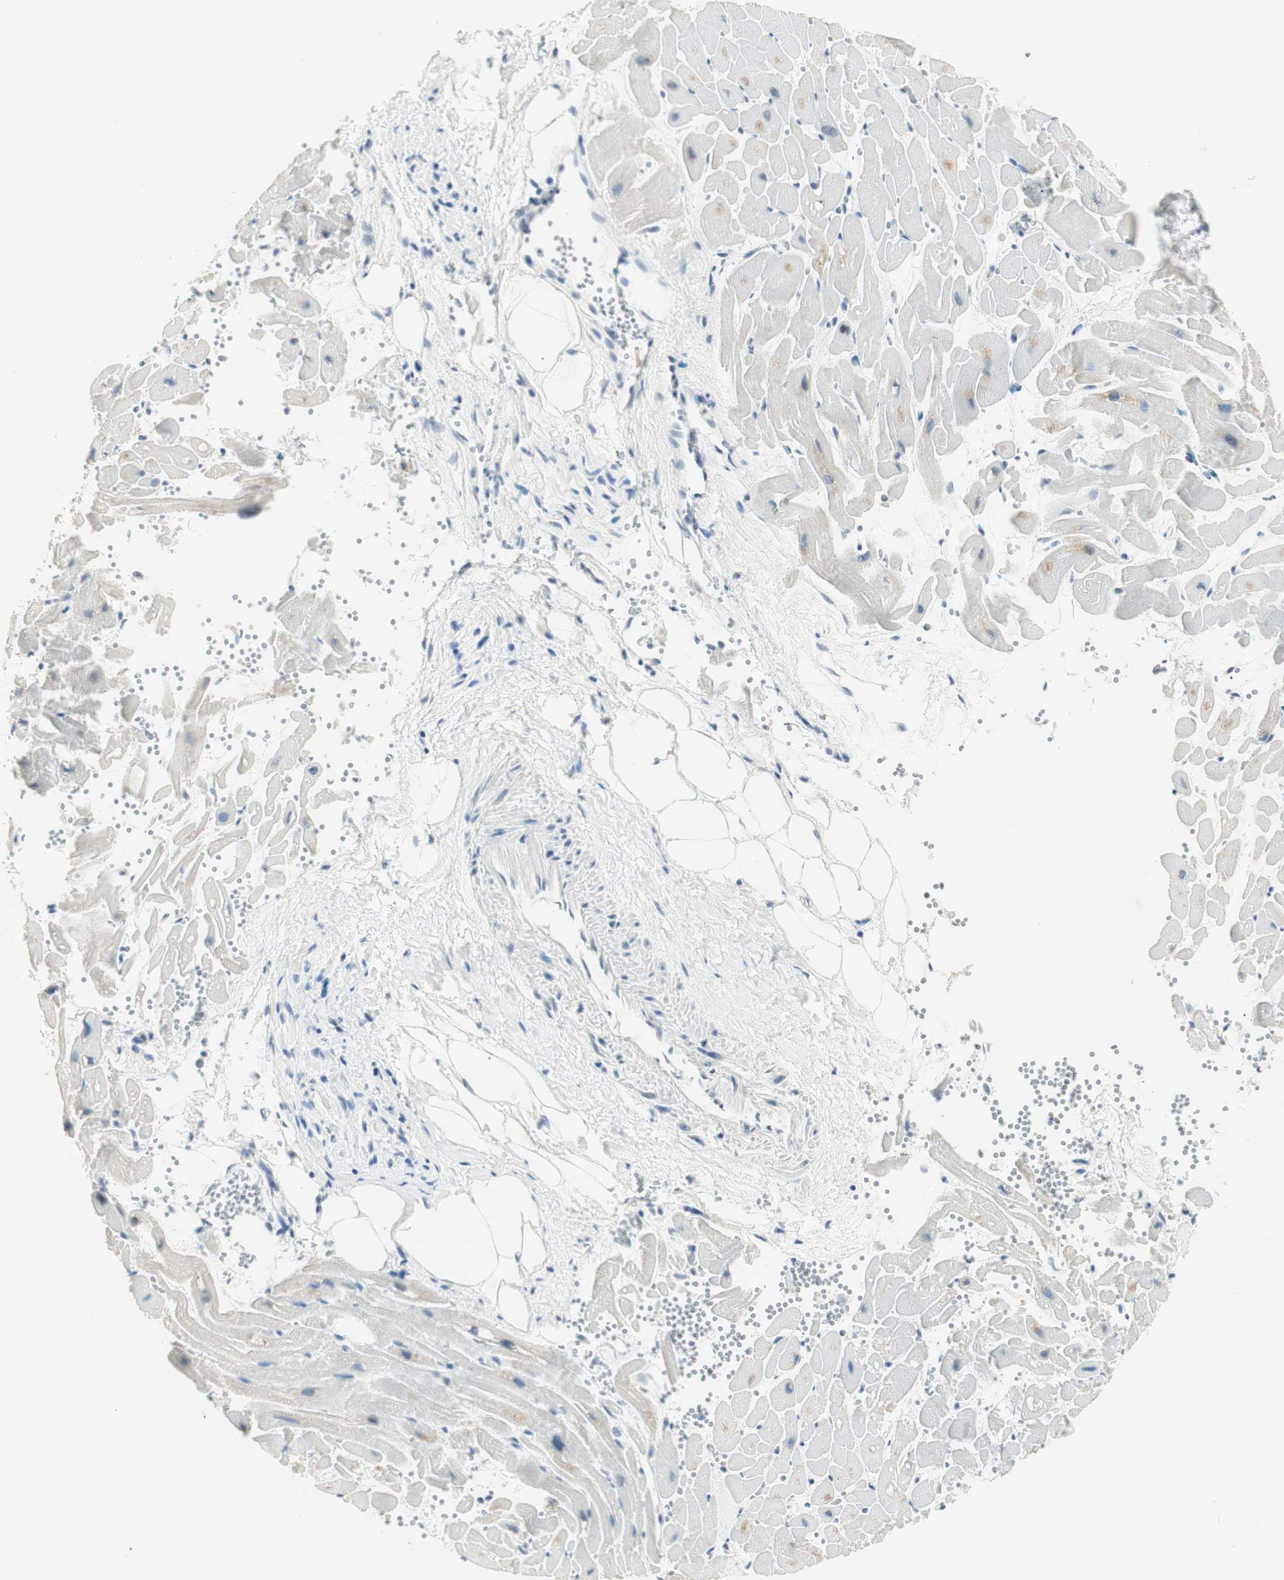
{"staining": {"intensity": "negative", "quantity": "none", "location": "none"}, "tissue": "heart muscle", "cell_type": "Cardiomyocytes", "image_type": "normal", "snomed": [{"axis": "morphology", "description": "Normal tissue, NOS"}, {"axis": "topography", "description": "Heart"}], "caption": "High magnification brightfield microscopy of unremarkable heart muscle stained with DAB (brown) and counterstained with hematoxylin (blue): cardiomyocytes show no significant staining. (Immunohistochemistry, brightfield microscopy, high magnification).", "gene": "HOXB13", "patient": {"sex": "female", "age": 19}}